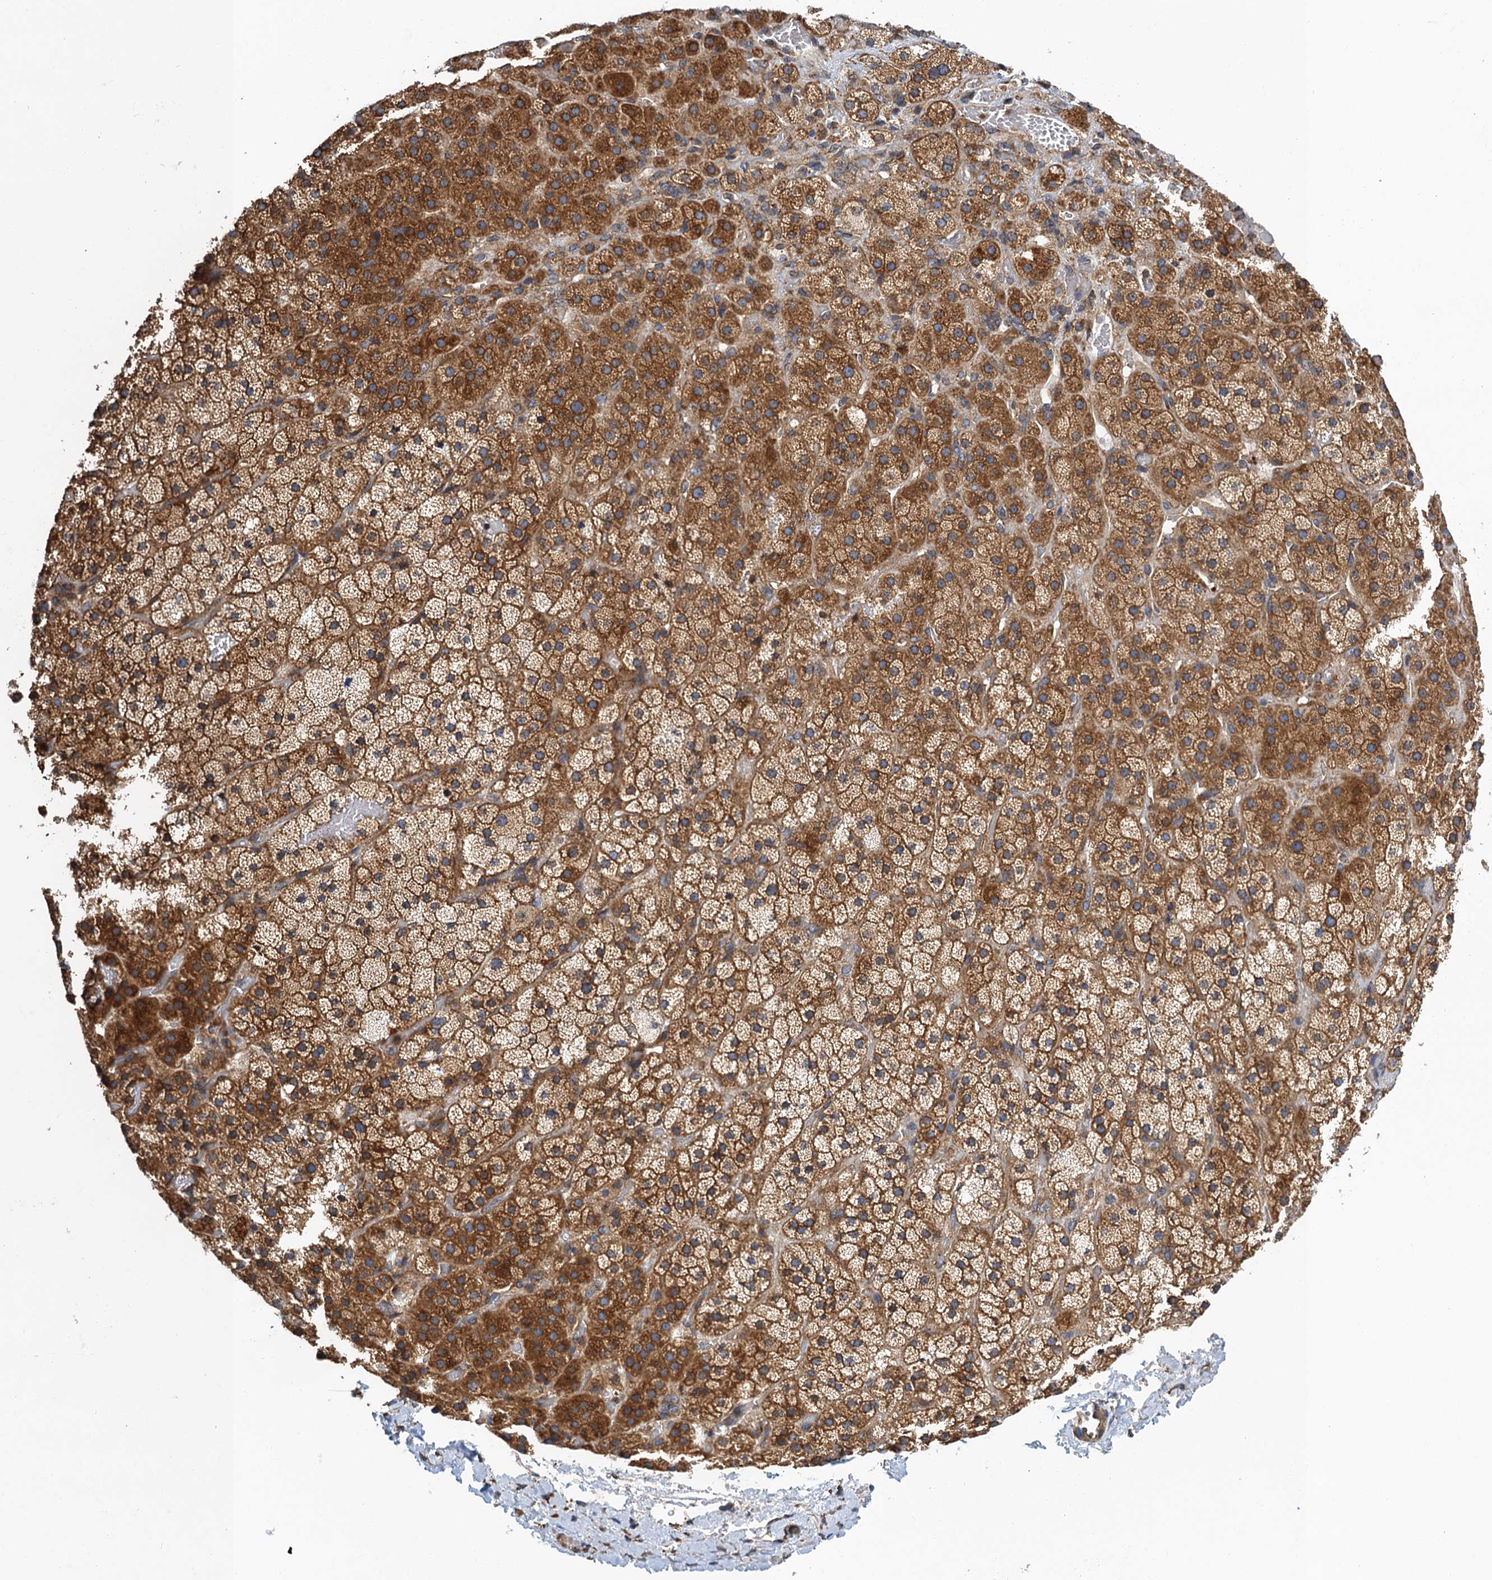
{"staining": {"intensity": "strong", "quantity": "25%-75%", "location": "cytoplasmic/membranous"}, "tissue": "adrenal gland", "cell_type": "Glandular cells", "image_type": "normal", "snomed": [{"axis": "morphology", "description": "Normal tissue, NOS"}, {"axis": "topography", "description": "Adrenal gland"}], "caption": "Immunohistochemical staining of benign human adrenal gland exhibits 25%-75% levels of strong cytoplasmic/membranous protein staining in about 25%-75% of glandular cells.", "gene": "MDM1", "patient": {"sex": "male", "age": 57}}